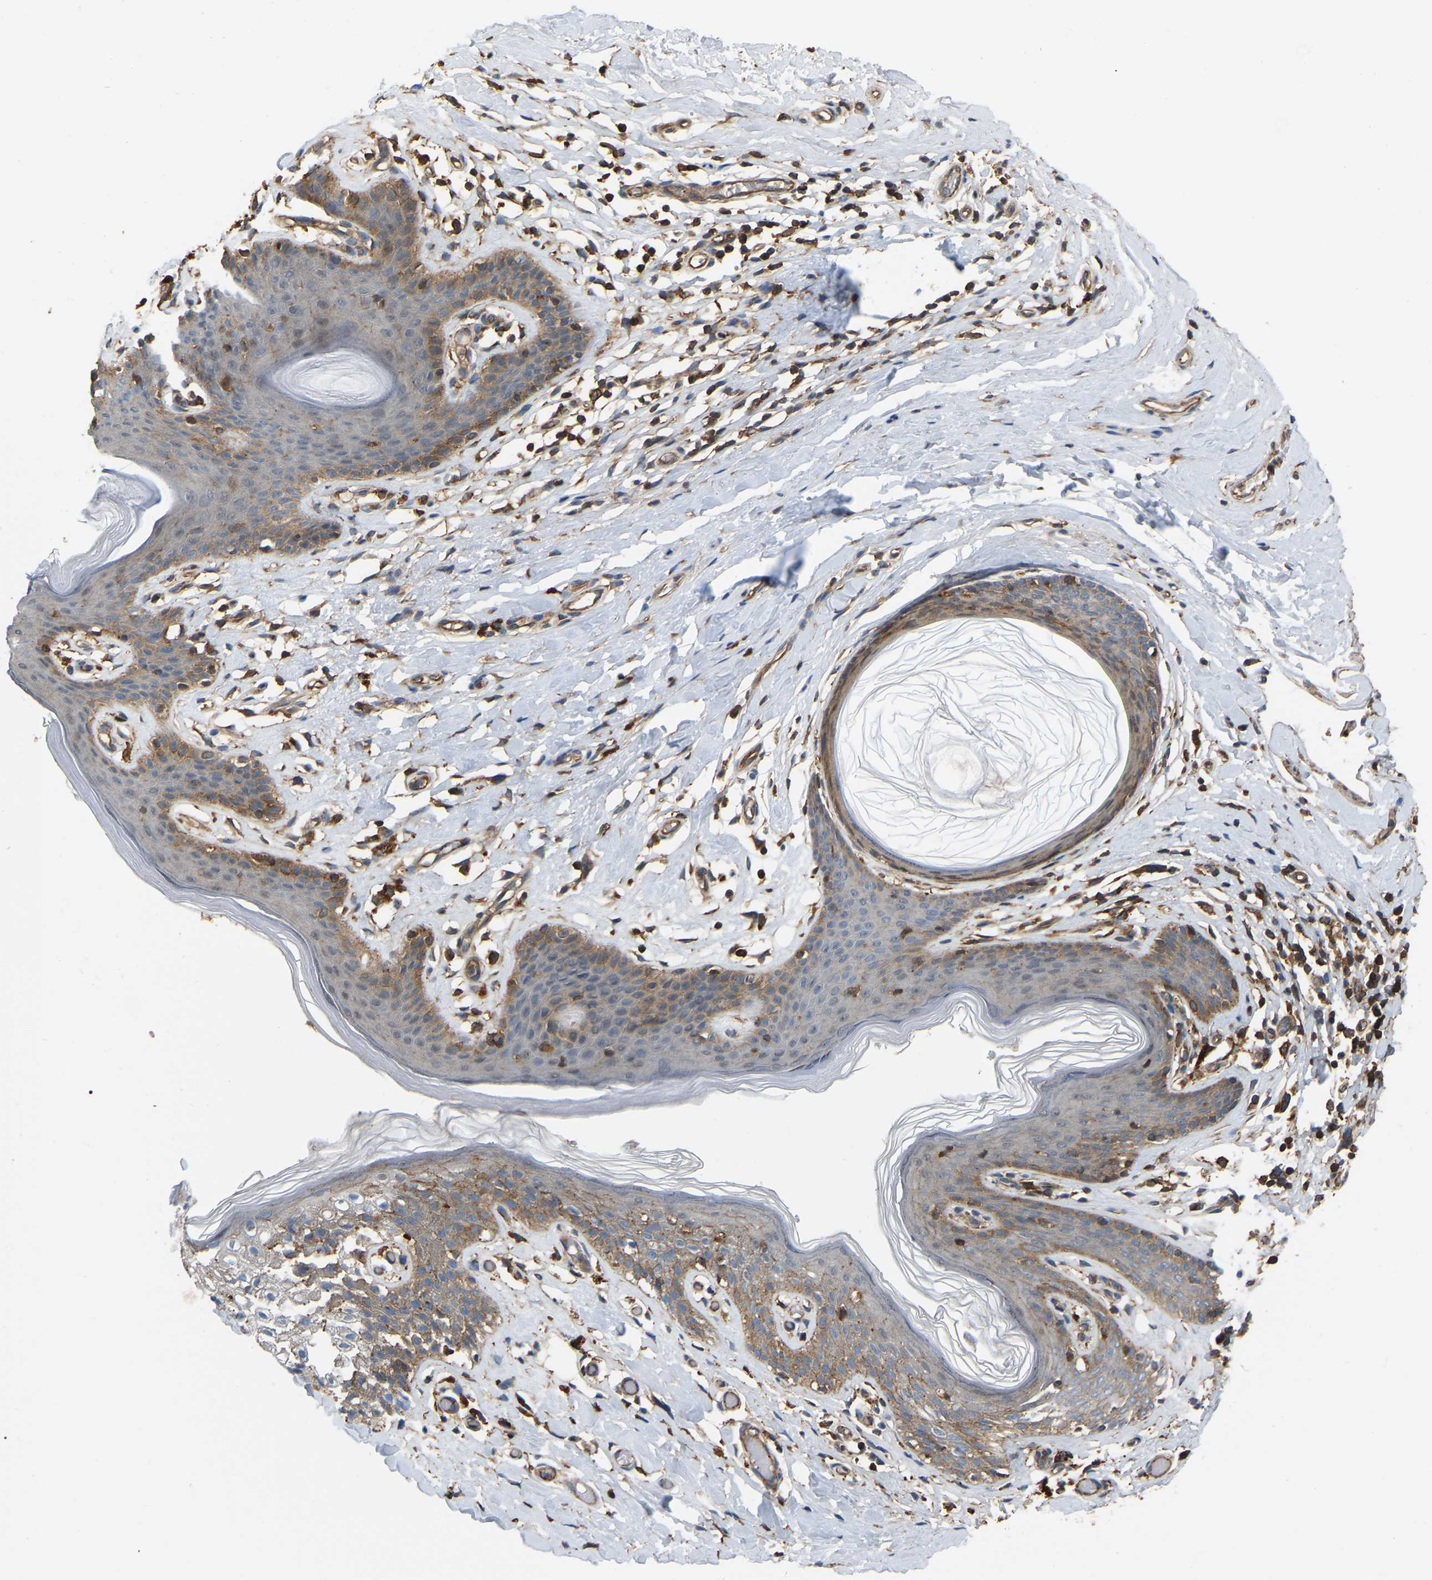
{"staining": {"intensity": "moderate", "quantity": "25%-75%", "location": "cytoplasmic/membranous"}, "tissue": "skin", "cell_type": "Epidermal cells", "image_type": "normal", "snomed": [{"axis": "morphology", "description": "Normal tissue, NOS"}, {"axis": "topography", "description": "Vulva"}], "caption": "Immunohistochemical staining of normal human skin shows medium levels of moderate cytoplasmic/membranous positivity in approximately 25%-75% of epidermal cells. (Stains: DAB in brown, nuclei in blue, Microscopy: brightfield microscopy at high magnification).", "gene": "SAMD9L", "patient": {"sex": "female", "age": 66}}